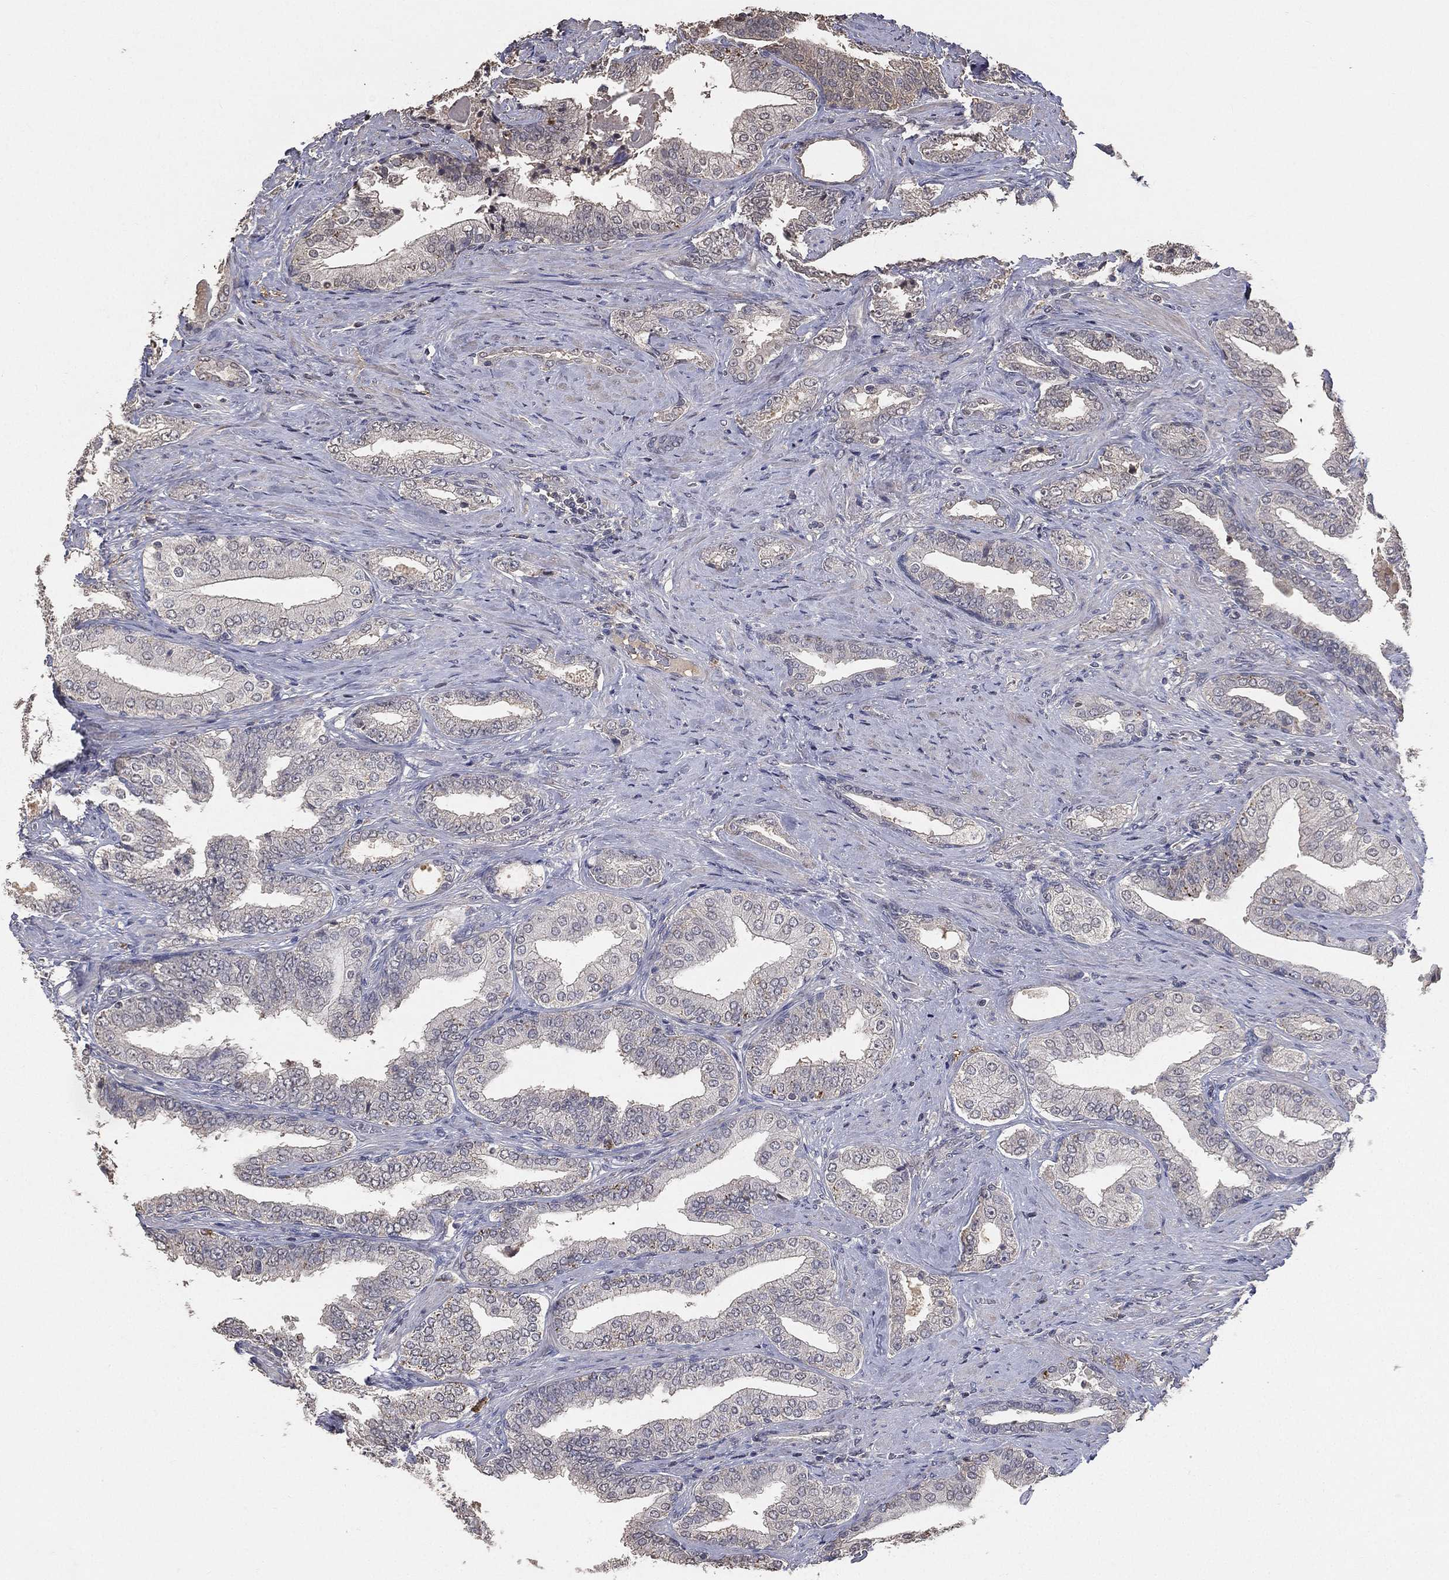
{"staining": {"intensity": "negative", "quantity": "none", "location": "none"}, "tissue": "prostate cancer", "cell_type": "Tumor cells", "image_type": "cancer", "snomed": [{"axis": "morphology", "description": "Adenocarcinoma, Low grade"}, {"axis": "topography", "description": "Prostate and seminal vesicle, NOS"}], "caption": "There is no significant expression in tumor cells of prostate cancer.", "gene": "SNAP25", "patient": {"sex": "male", "age": 61}}